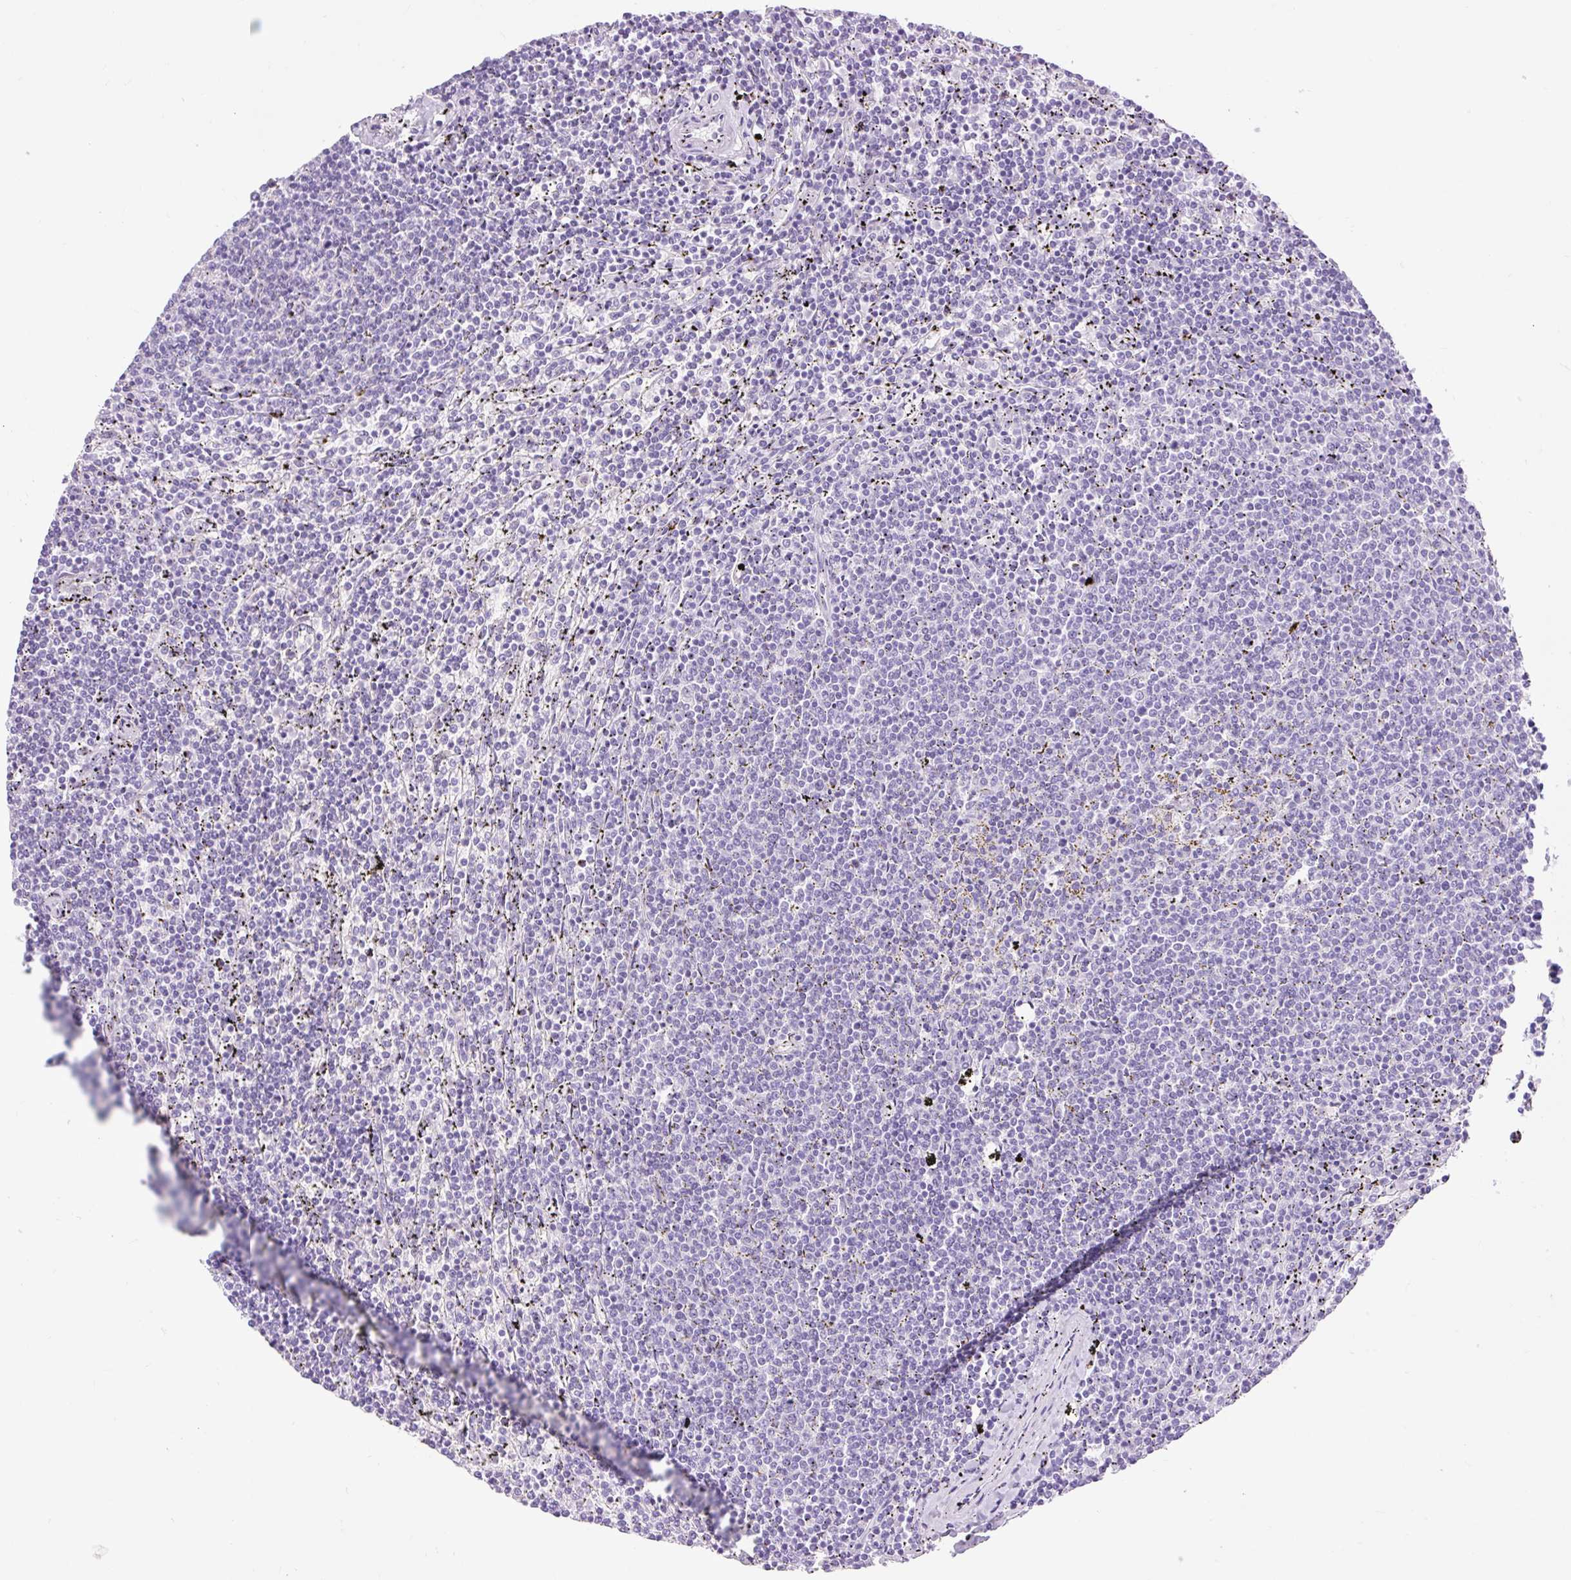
{"staining": {"intensity": "negative", "quantity": "none", "location": "none"}, "tissue": "lymphoma", "cell_type": "Tumor cells", "image_type": "cancer", "snomed": [{"axis": "morphology", "description": "Malignant lymphoma, non-Hodgkin's type, Low grade"}, {"axis": "topography", "description": "Spleen"}], "caption": "Immunohistochemistry photomicrograph of lymphoma stained for a protein (brown), which shows no expression in tumor cells. Brightfield microscopy of immunohistochemistry stained with DAB (3,3'-diaminobenzidine) (brown) and hematoxylin (blue), captured at high magnification.", "gene": "SLC25A40", "patient": {"sex": "female", "age": 50}}